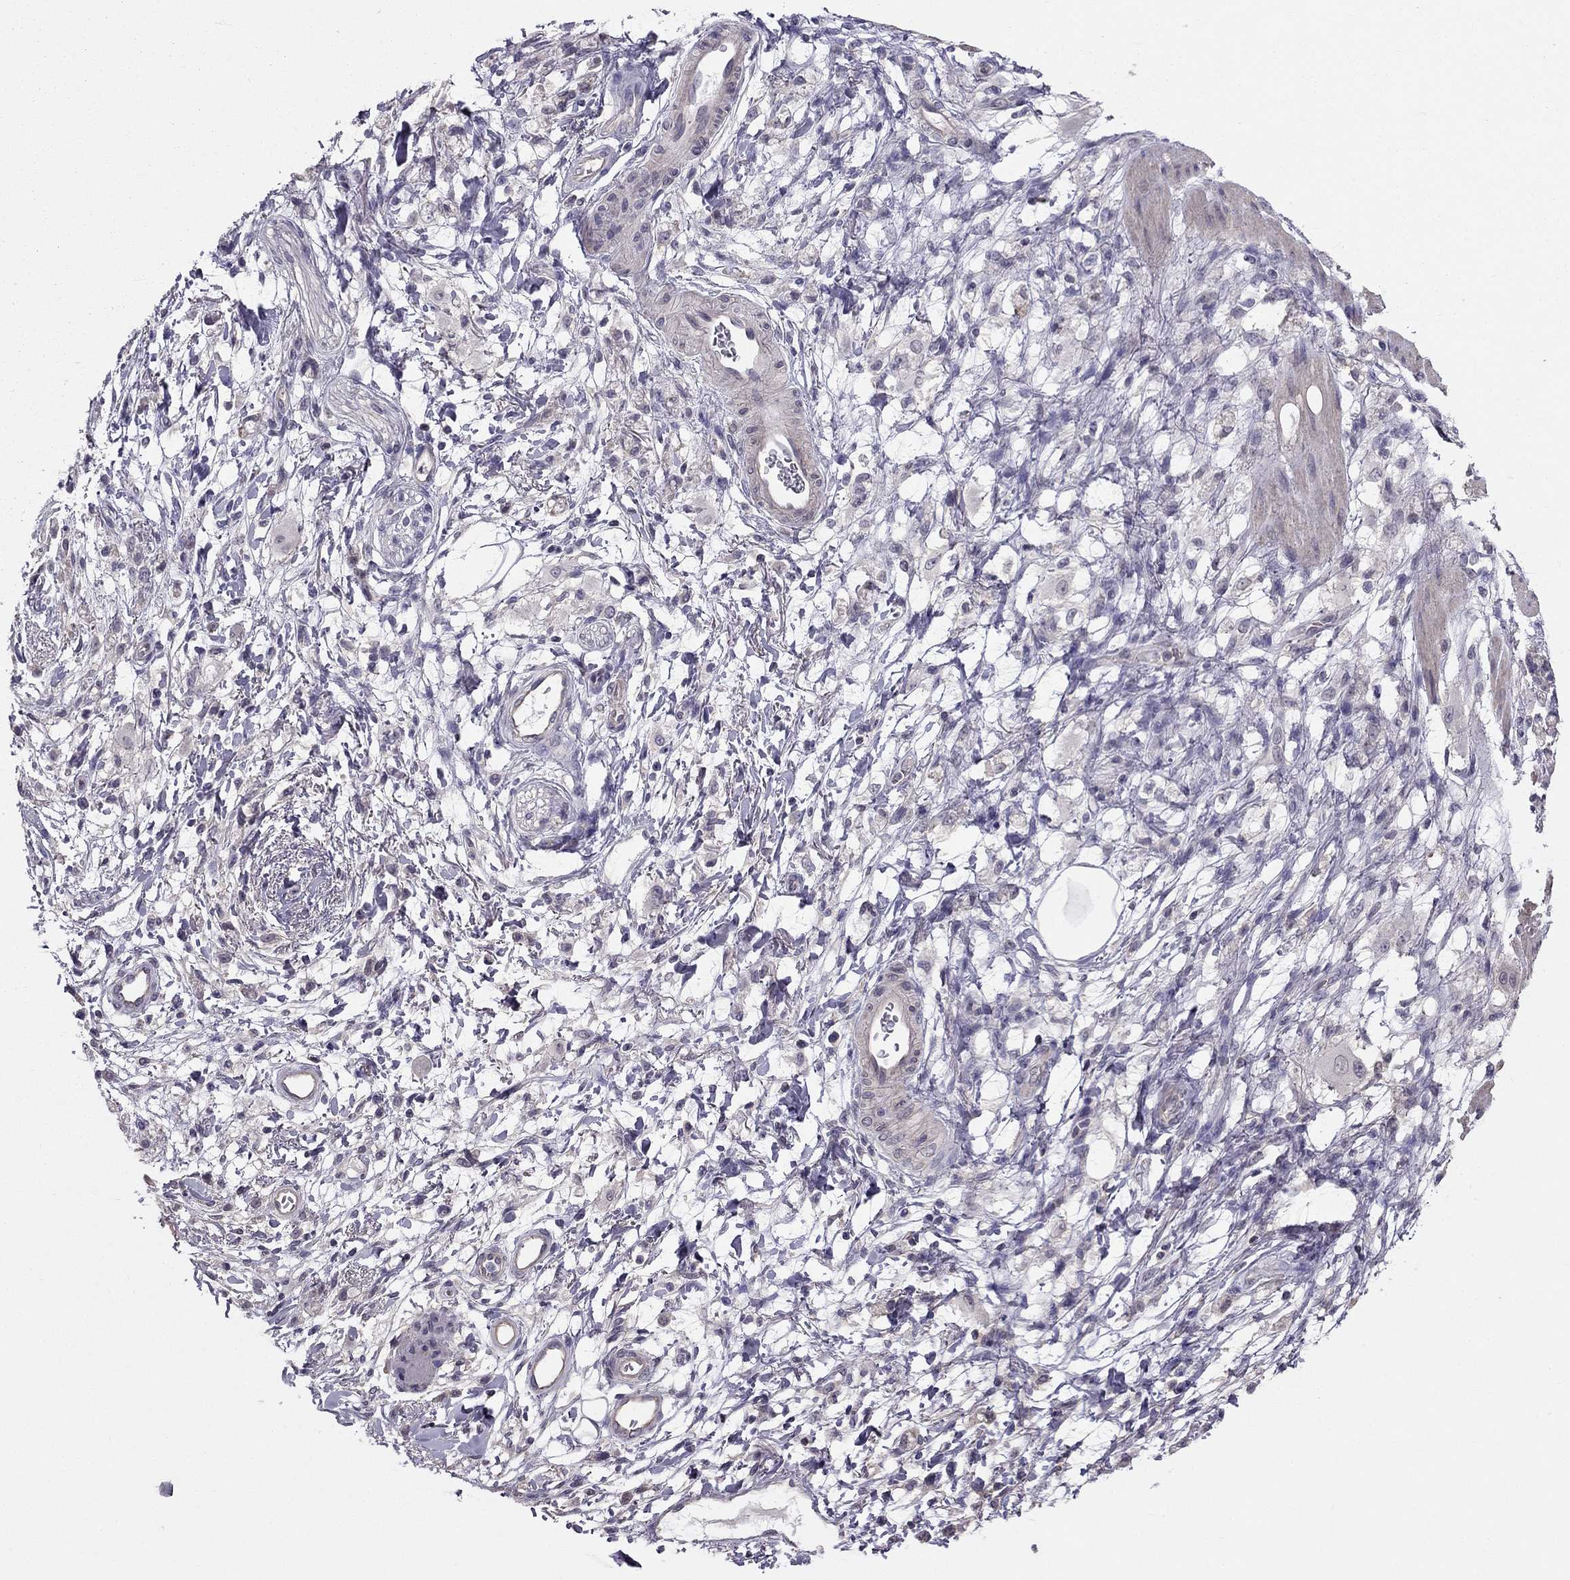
{"staining": {"intensity": "negative", "quantity": "none", "location": "none"}, "tissue": "stomach cancer", "cell_type": "Tumor cells", "image_type": "cancer", "snomed": [{"axis": "morphology", "description": "Adenocarcinoma, NOS"}, {"axis": "topography", "description": "Stomach"}], "caption": "There is no significant positivity in tumor cells of adenocarcinoma (stomach). Brightfield microscopy of immunohistochemistry (IHC) stained with DAB (brown) and hematoxylin (blue), captured at high magnification.", "gene": "HSFX1", "patient": {"sex": "female", "age": 60}}